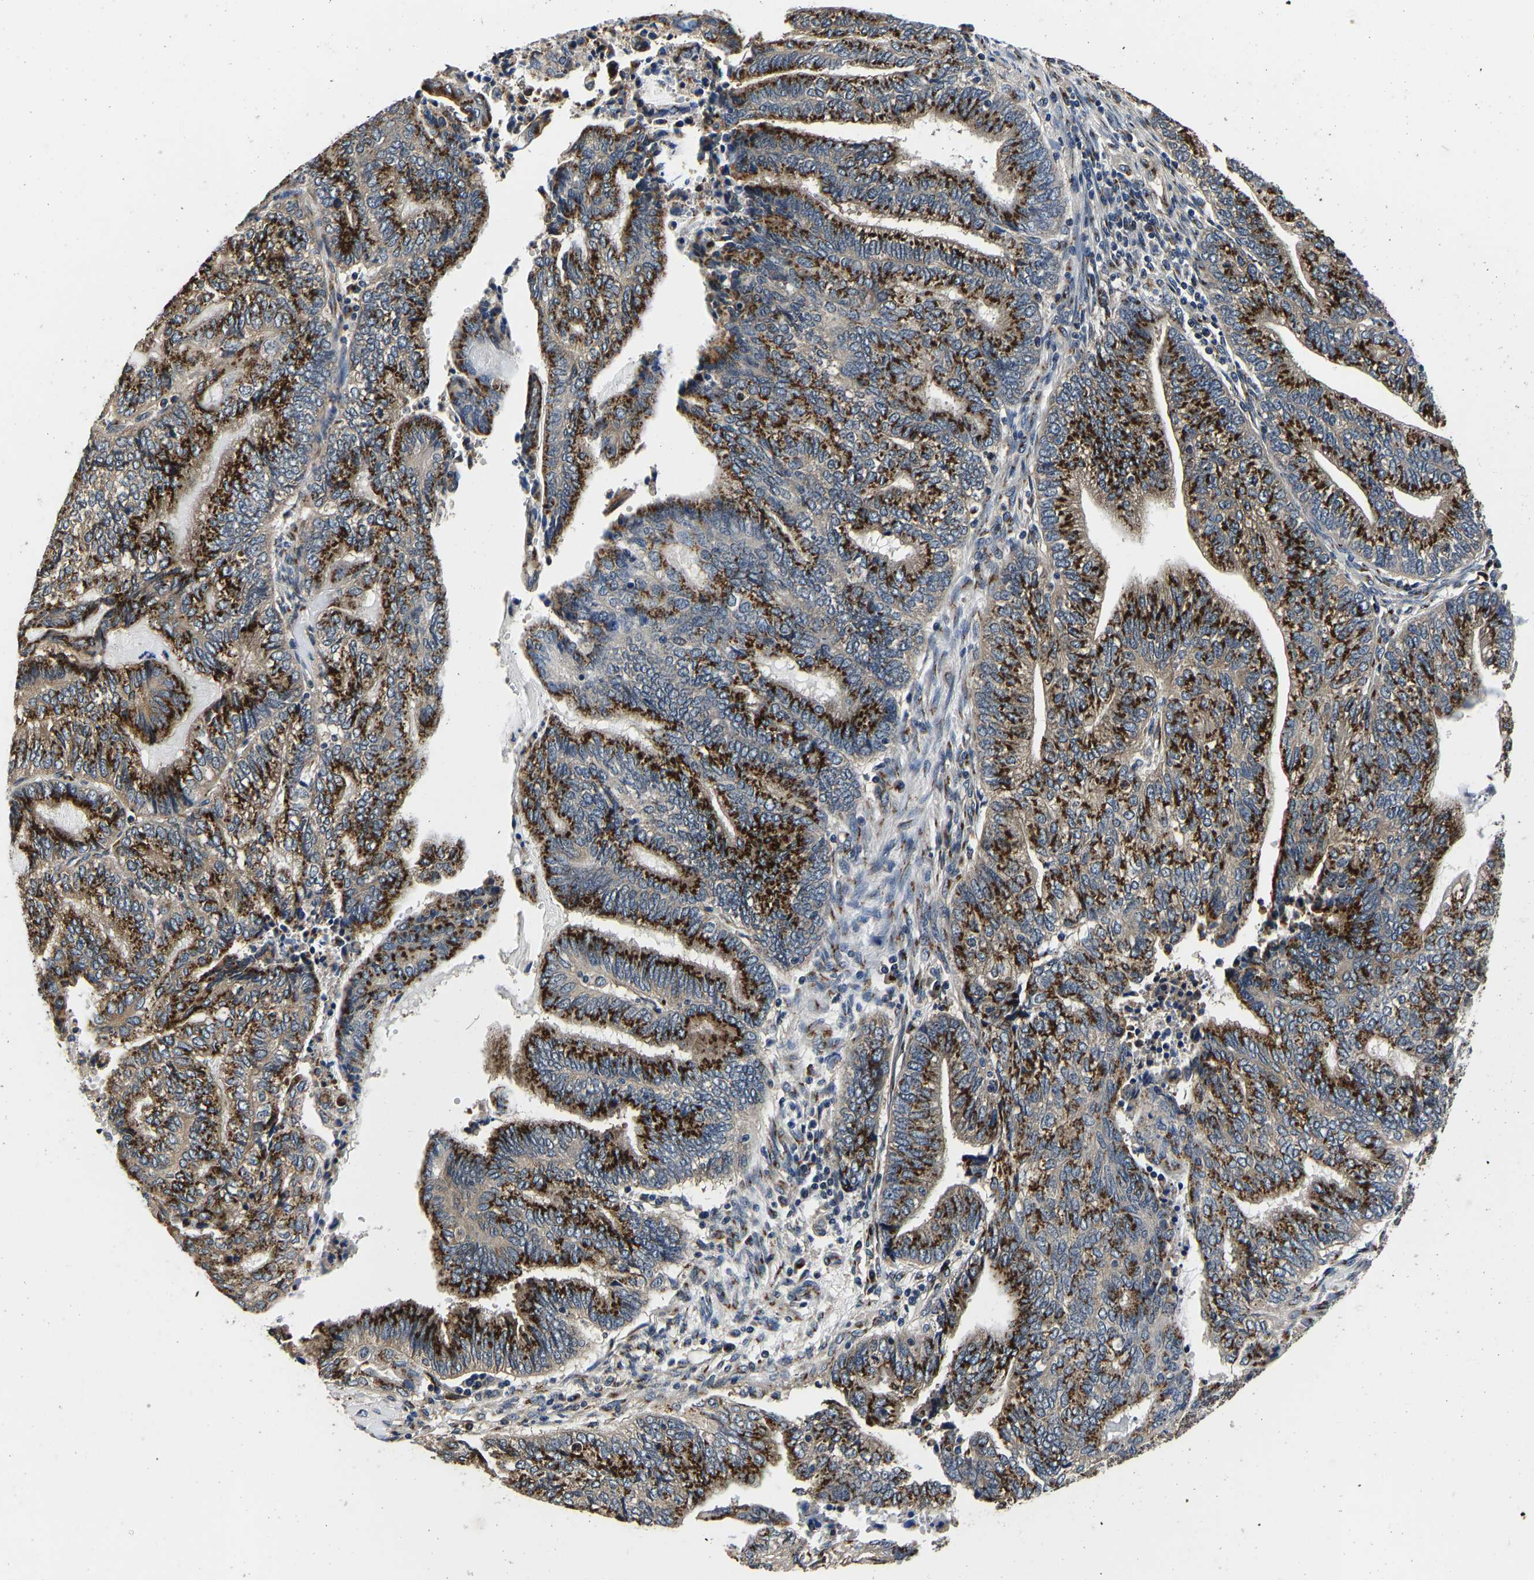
{"staining": {"intensity": "strong", "quantity": ">75%", "location": "cytoplasmic/membranous"}, "tissue": "endometrial cancer", "cell_type": "Tumor cells", "image_type": "cancer", "snomed": [{"axis": "morphology", "description": "Adenocarcinoma, NOS"}, {"axis": "topography", "description": "Uterus"}, {"axis": "topography", "description": "Endometrium"}], "caption": "Protein staining exhibits strong cytoplasmic/membranous positivity in about >75% of tumor cells in endometrial cancer (adenocarcinoma).", "gene": "RABAC1", "patient": {"sex": "female", "age": 70}}